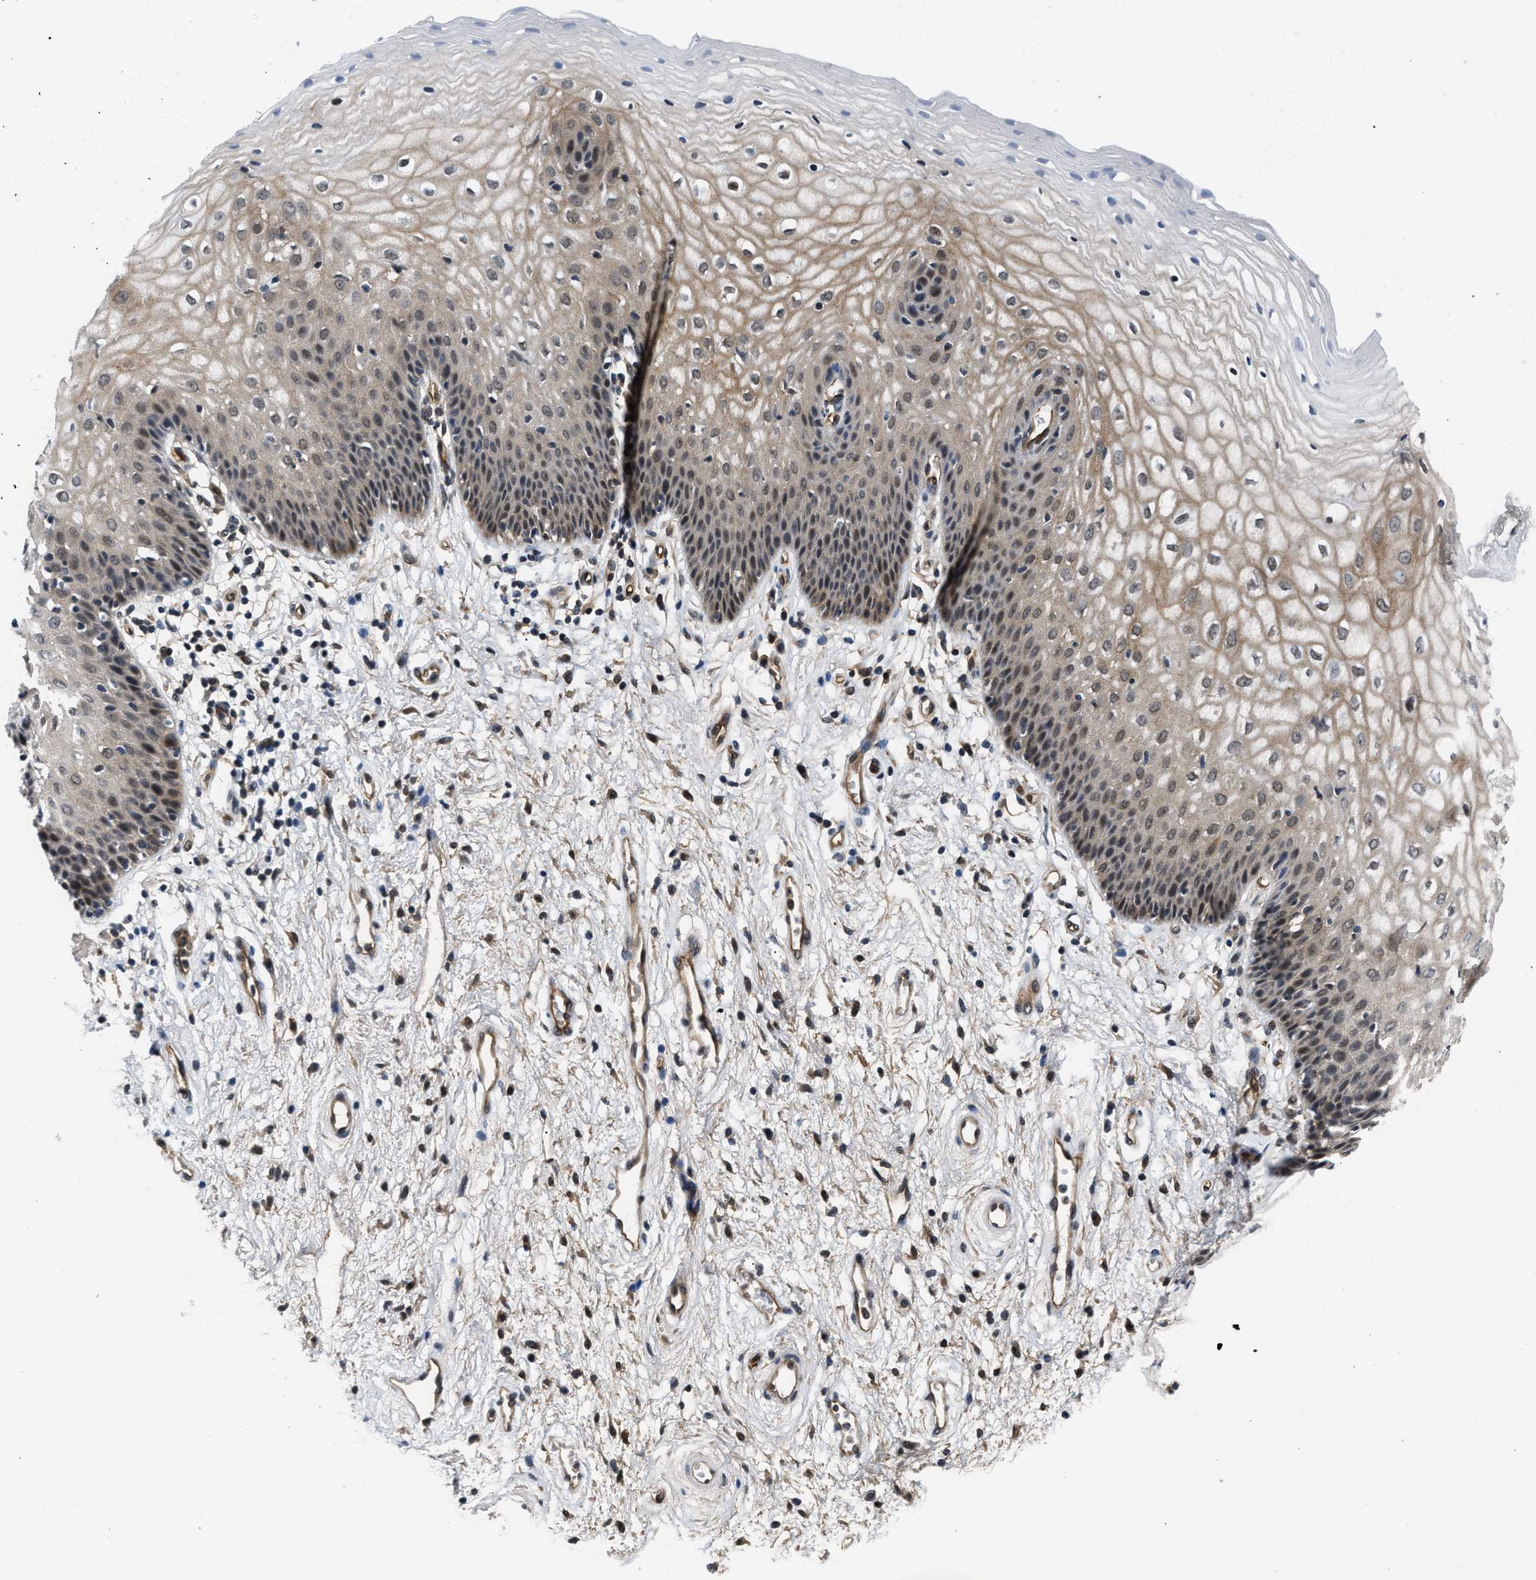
{"staining": {"intensity": "moderate", "quantity": "25%-75%", "location": "cytoplasmic/membranous,nuclear"}, "tissue": "vagina", "cell_type": "Squamous epithelial cells", "image_type": "normal", "snomed": [{"axis": "morphology", "description": "Normal tissue, NOS"}, {"axis": "topography", "description": "Vagina"}], "caption": "The micrograph shows staining of benign vagina, revealing moderate cytoplasmic/membranous,nuclear protein expression (brown color) within squamous epithelial cells.", "gene": "COPS2", "patient": {"sex": "female", "age": 34}}